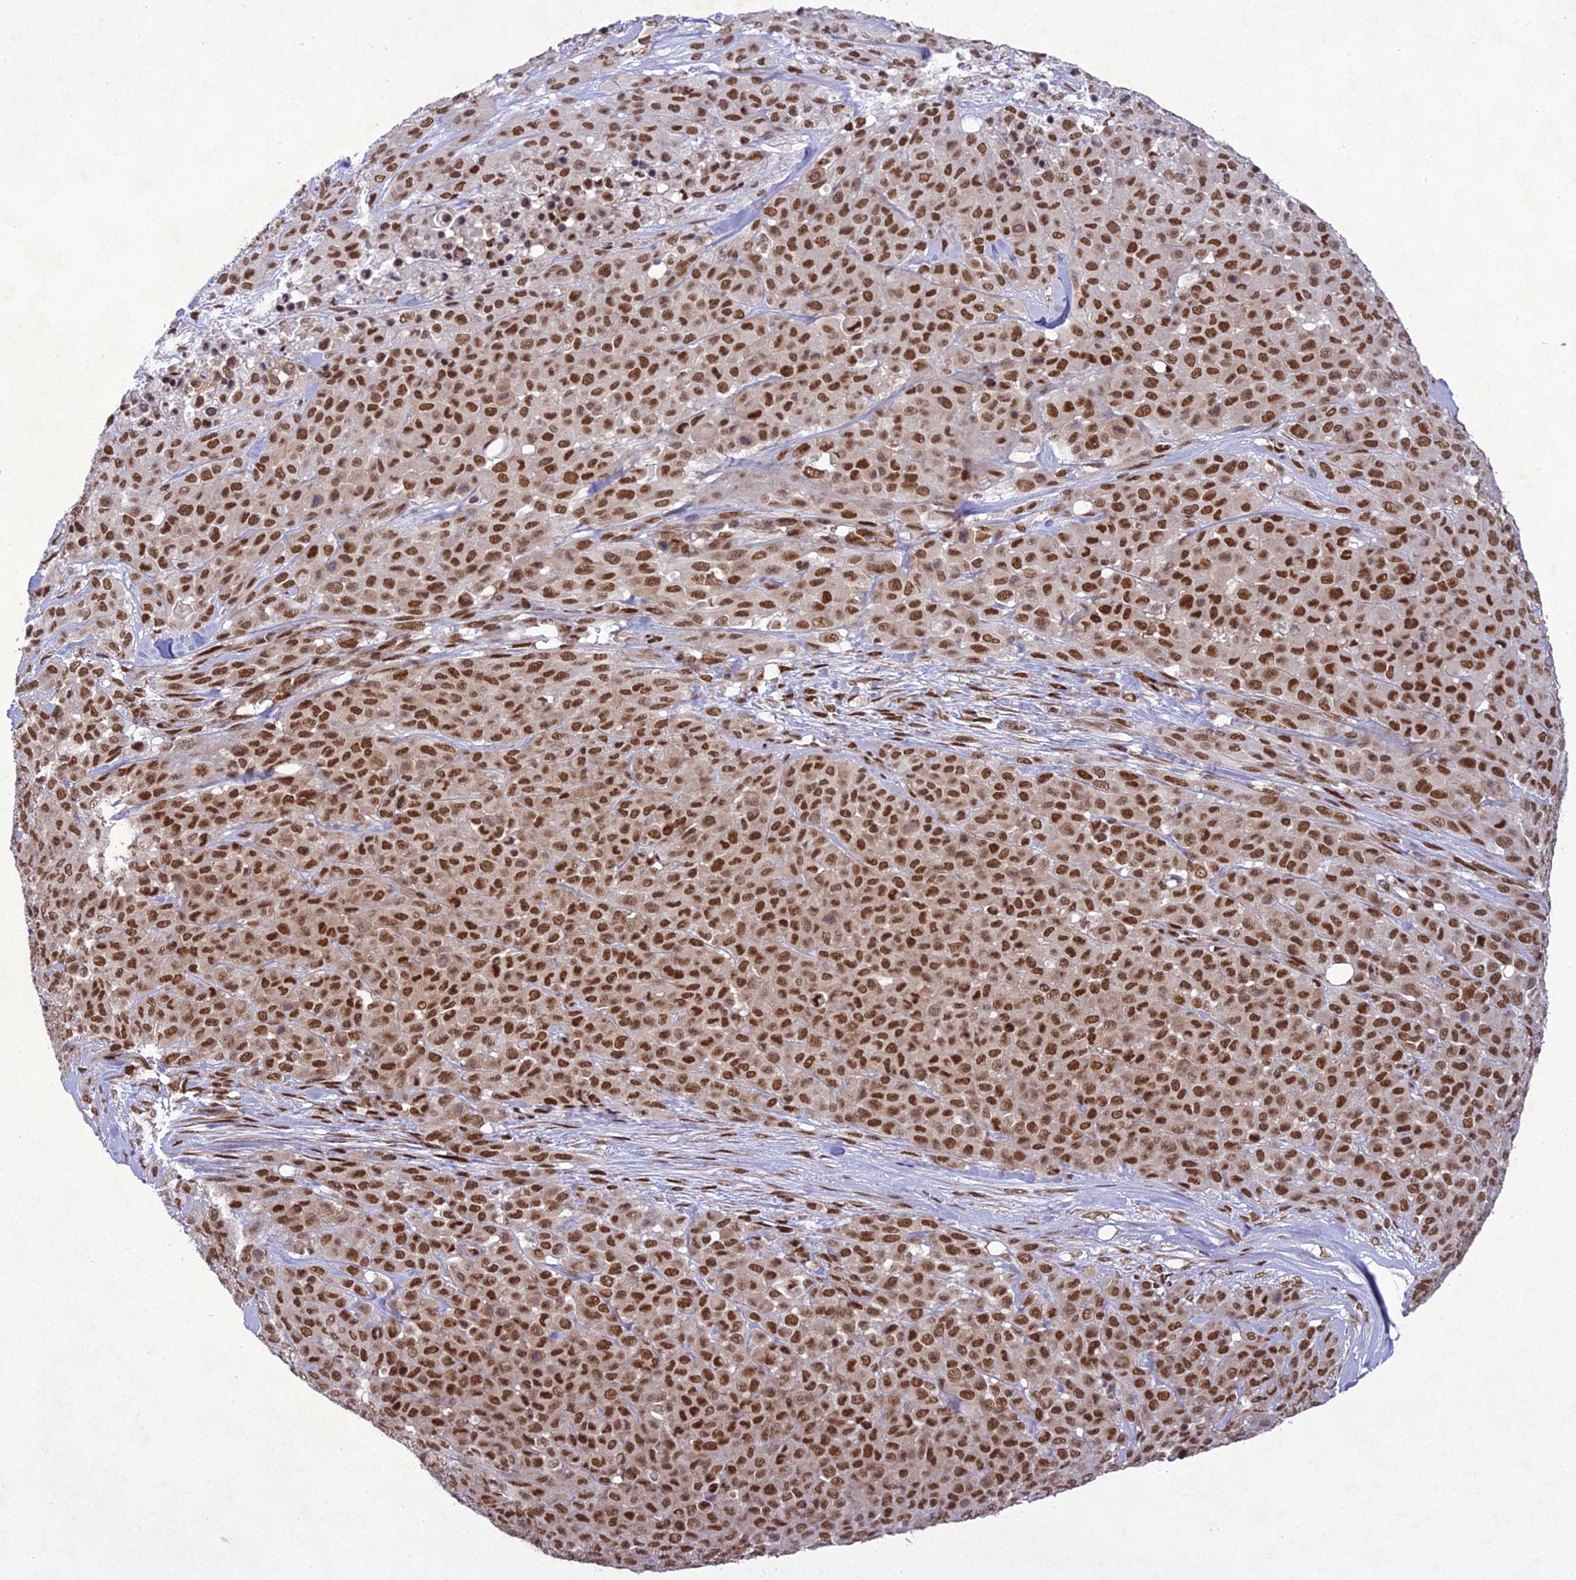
{"staining": {"intensity": "strong", "quantity": ">75%", "location": "nuclear"}, "tissue": "melanoma", "cell_type": "Tumor cells", "image_type": "cancer", "snomed": [{"axis": "morphology", "description": "Malignant melanoma, Metastatic site"}, {"axis": "topography", "description": "Skin"}], "caption": "Immunohistochemical staining of human malignant melanoma (metastatic site) shows strong nuclear protein positivity in about >75% of tumor cells.", "gene": "DDX1", "patient": {"sex": "female", "age": 81}}